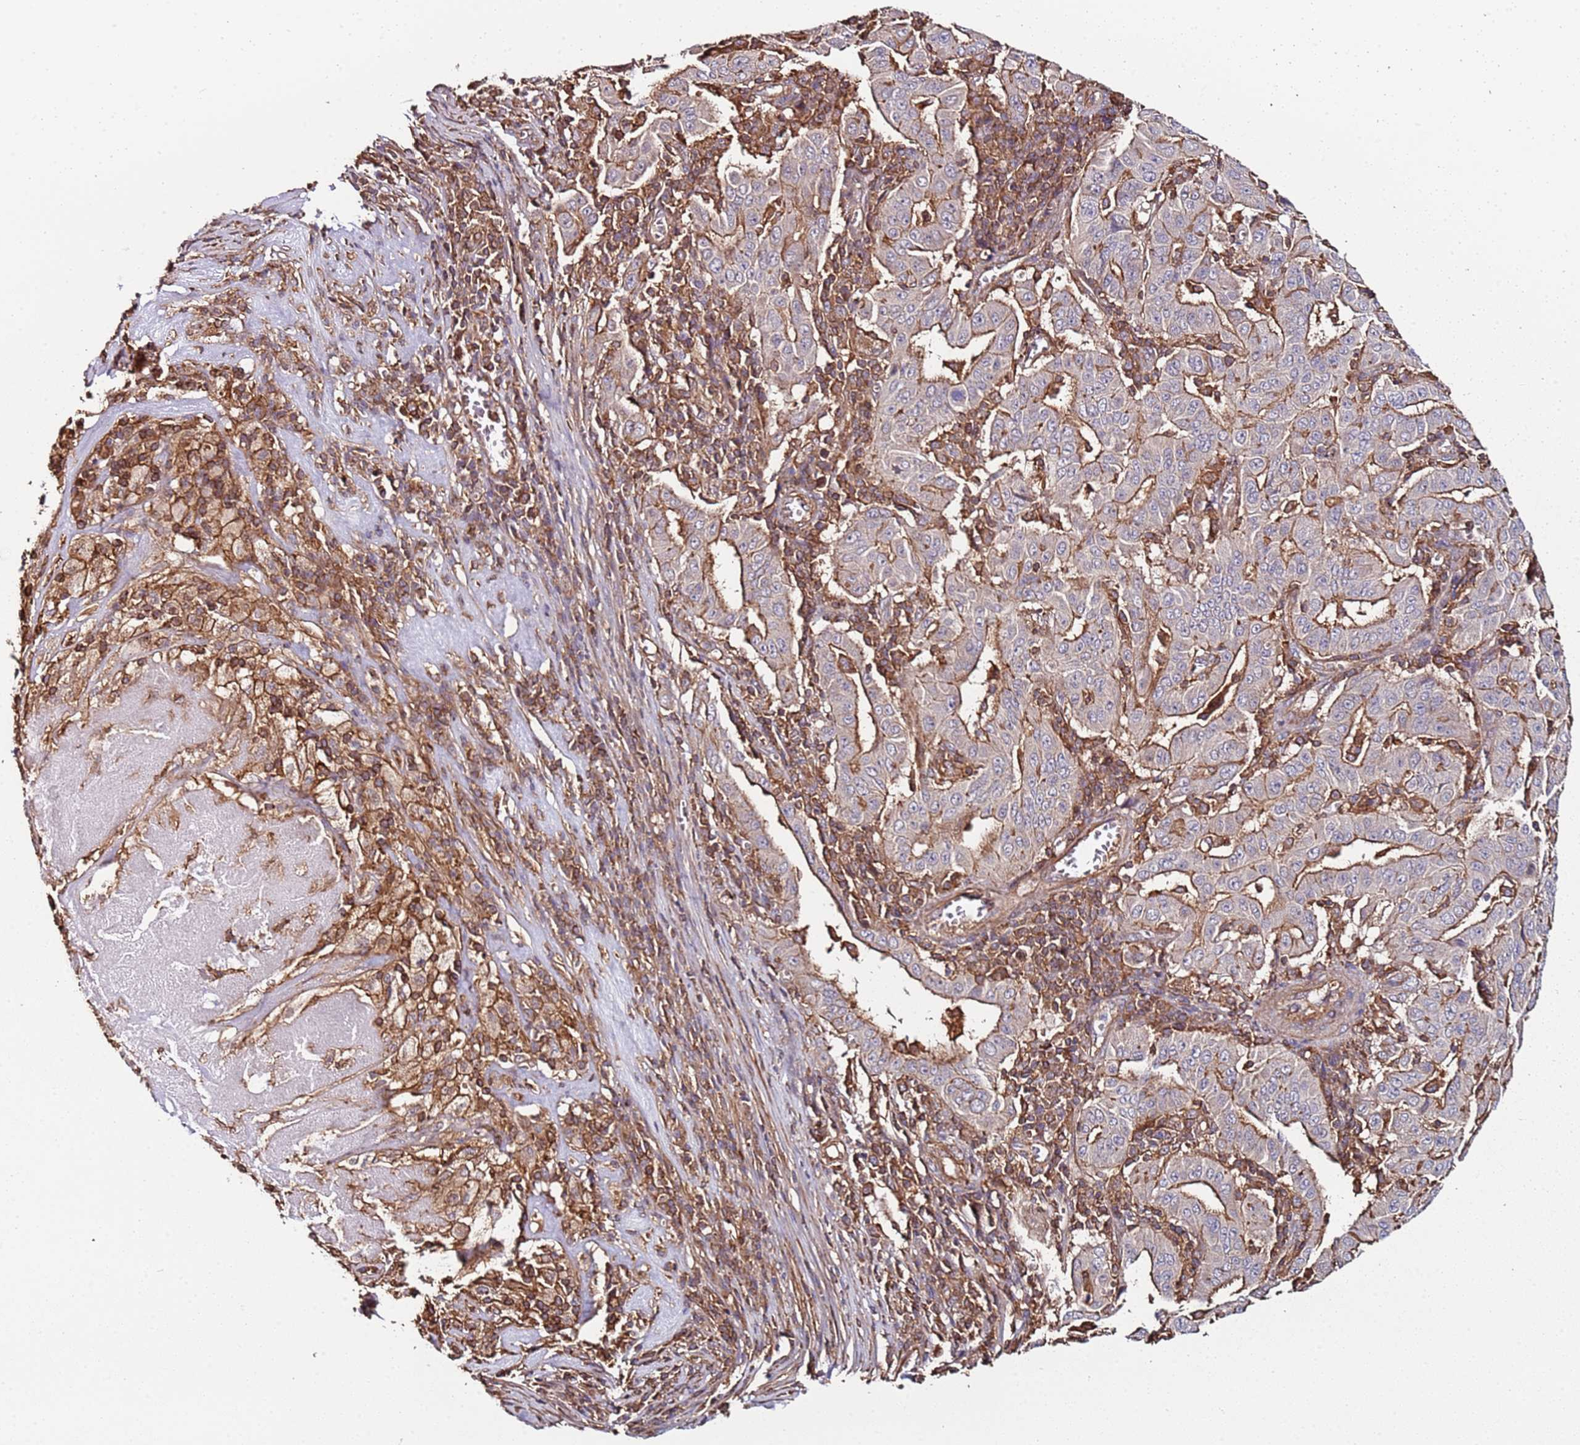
{"staining": {"intensity": "moderate", "quantity": "25%-75%", "location": "cytoplasmic/membranous"}, "tissue": "pancreatic cancer", "cell_type": "Tumor cells", "image_type": "cancer", "snomed": [{"axis": "morphology", "description": "Adenocarcinoma, NOS"}, {"axis": "topography", "description": "Pancreas"}], "caption": "DAB (3,3'-diaminobenzidine) immunohistochemical staining of pancreatic cancer shows moderate cytoplasmic/membranous protein expression in approximately 25%-75% of tumor cells. (Brightfield microscopy of DAB IHC at high magnification).", "gene": "CYP2U1", "patient": {"sex": "male", "age": 63}}